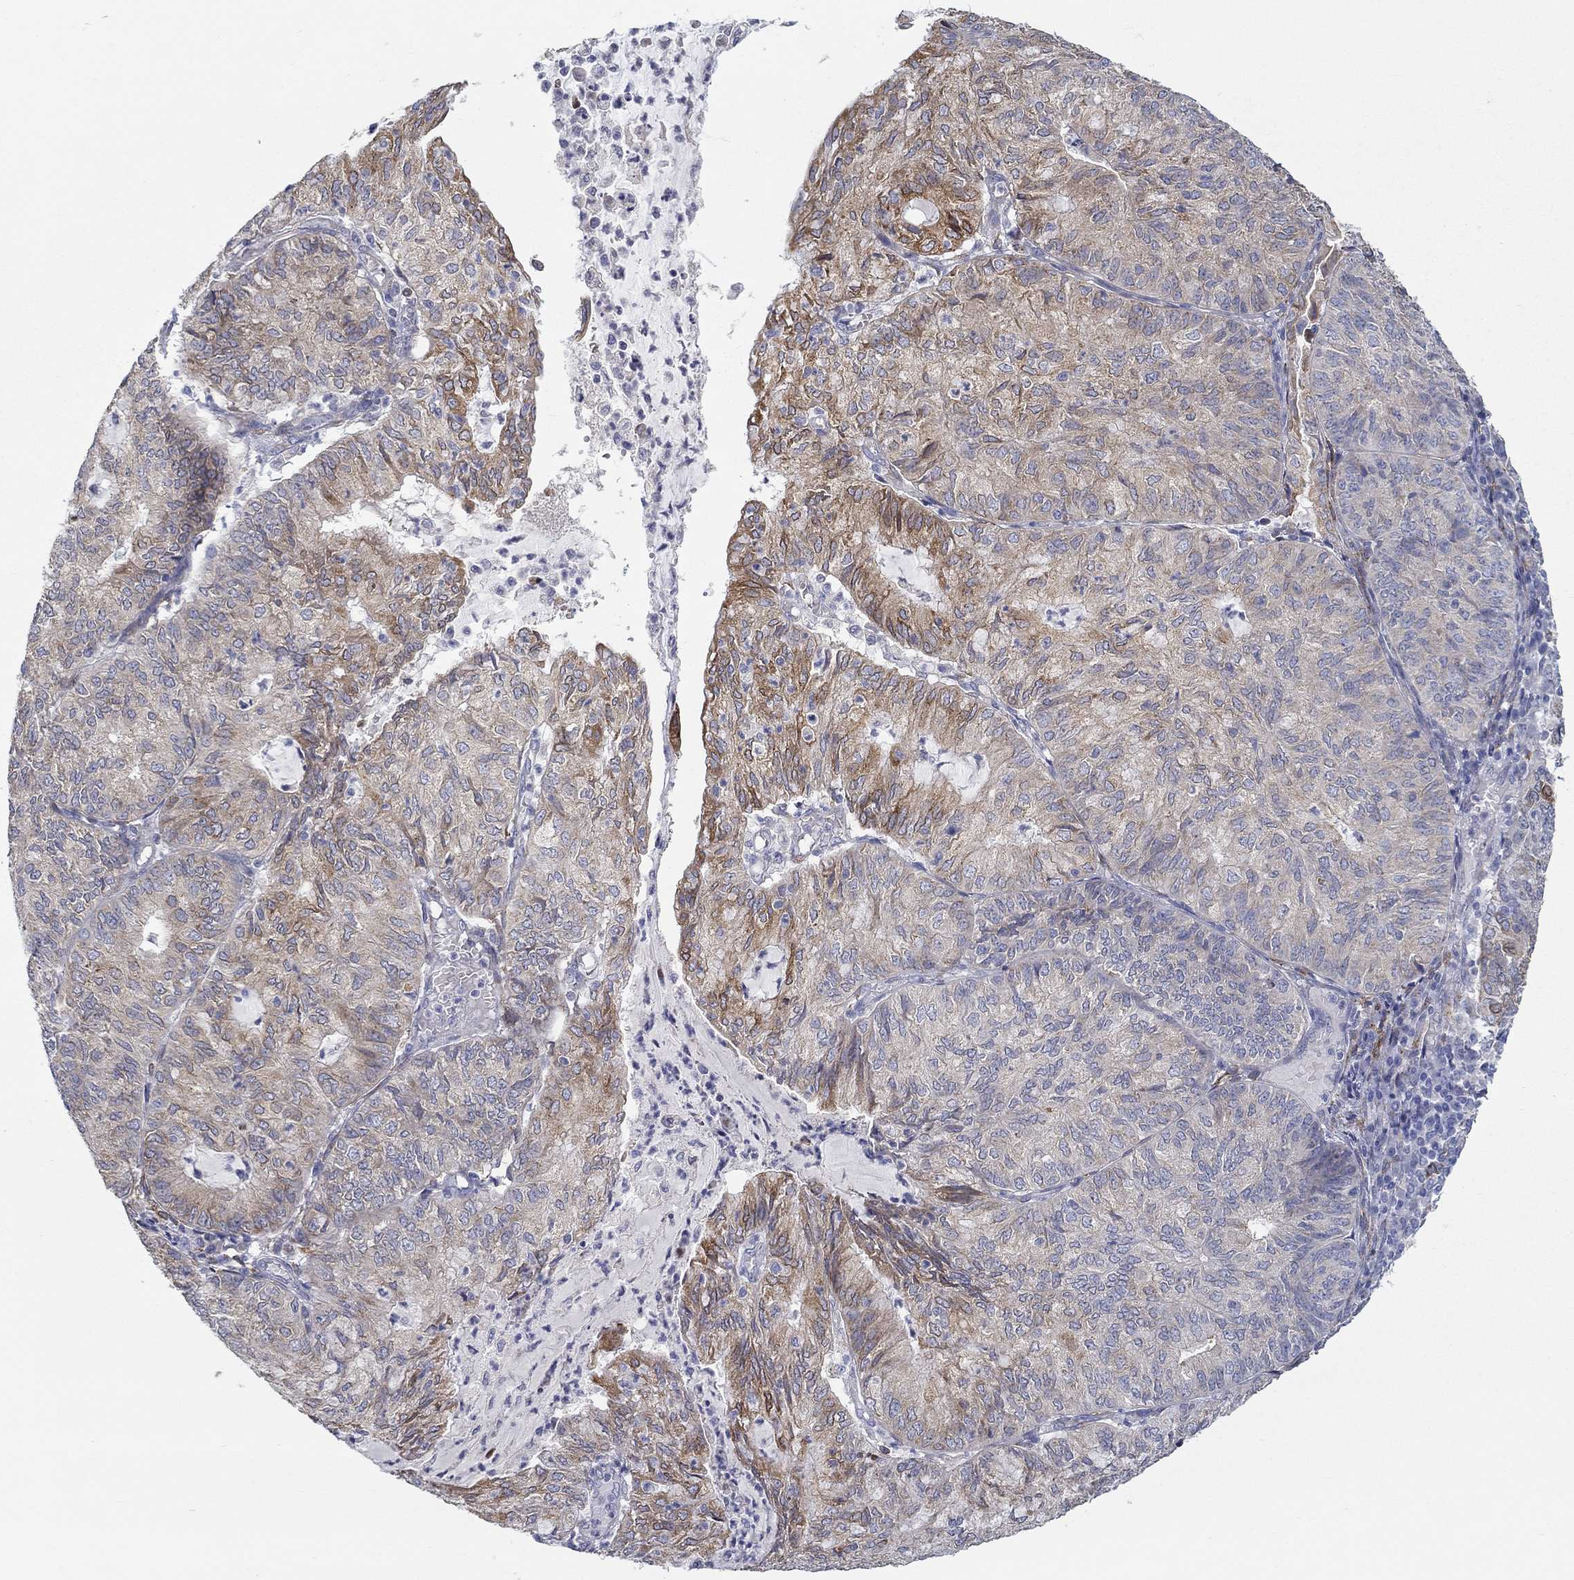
{"staining": {"intensity": "strong", "quantity": "<25%", "location": "cytoplasmic/membranous"}, "tissue": "endometrial cancer", "cell_type": "Tumor cells", "image_type": "cancer", "snomed": [{"axis": "morphology", "description": "Adenocarcinoma, NOS"}, {"axis": "topography", "description": "Endometrium"}], "caption": "Tumor cells display medium levels of strong cytoplasmic/membranous positivity in about <25% of cells in human endometrial adenocarcinoma.", "gene": "ERMP1", "patient": {"sex": "female", "age": 82}}